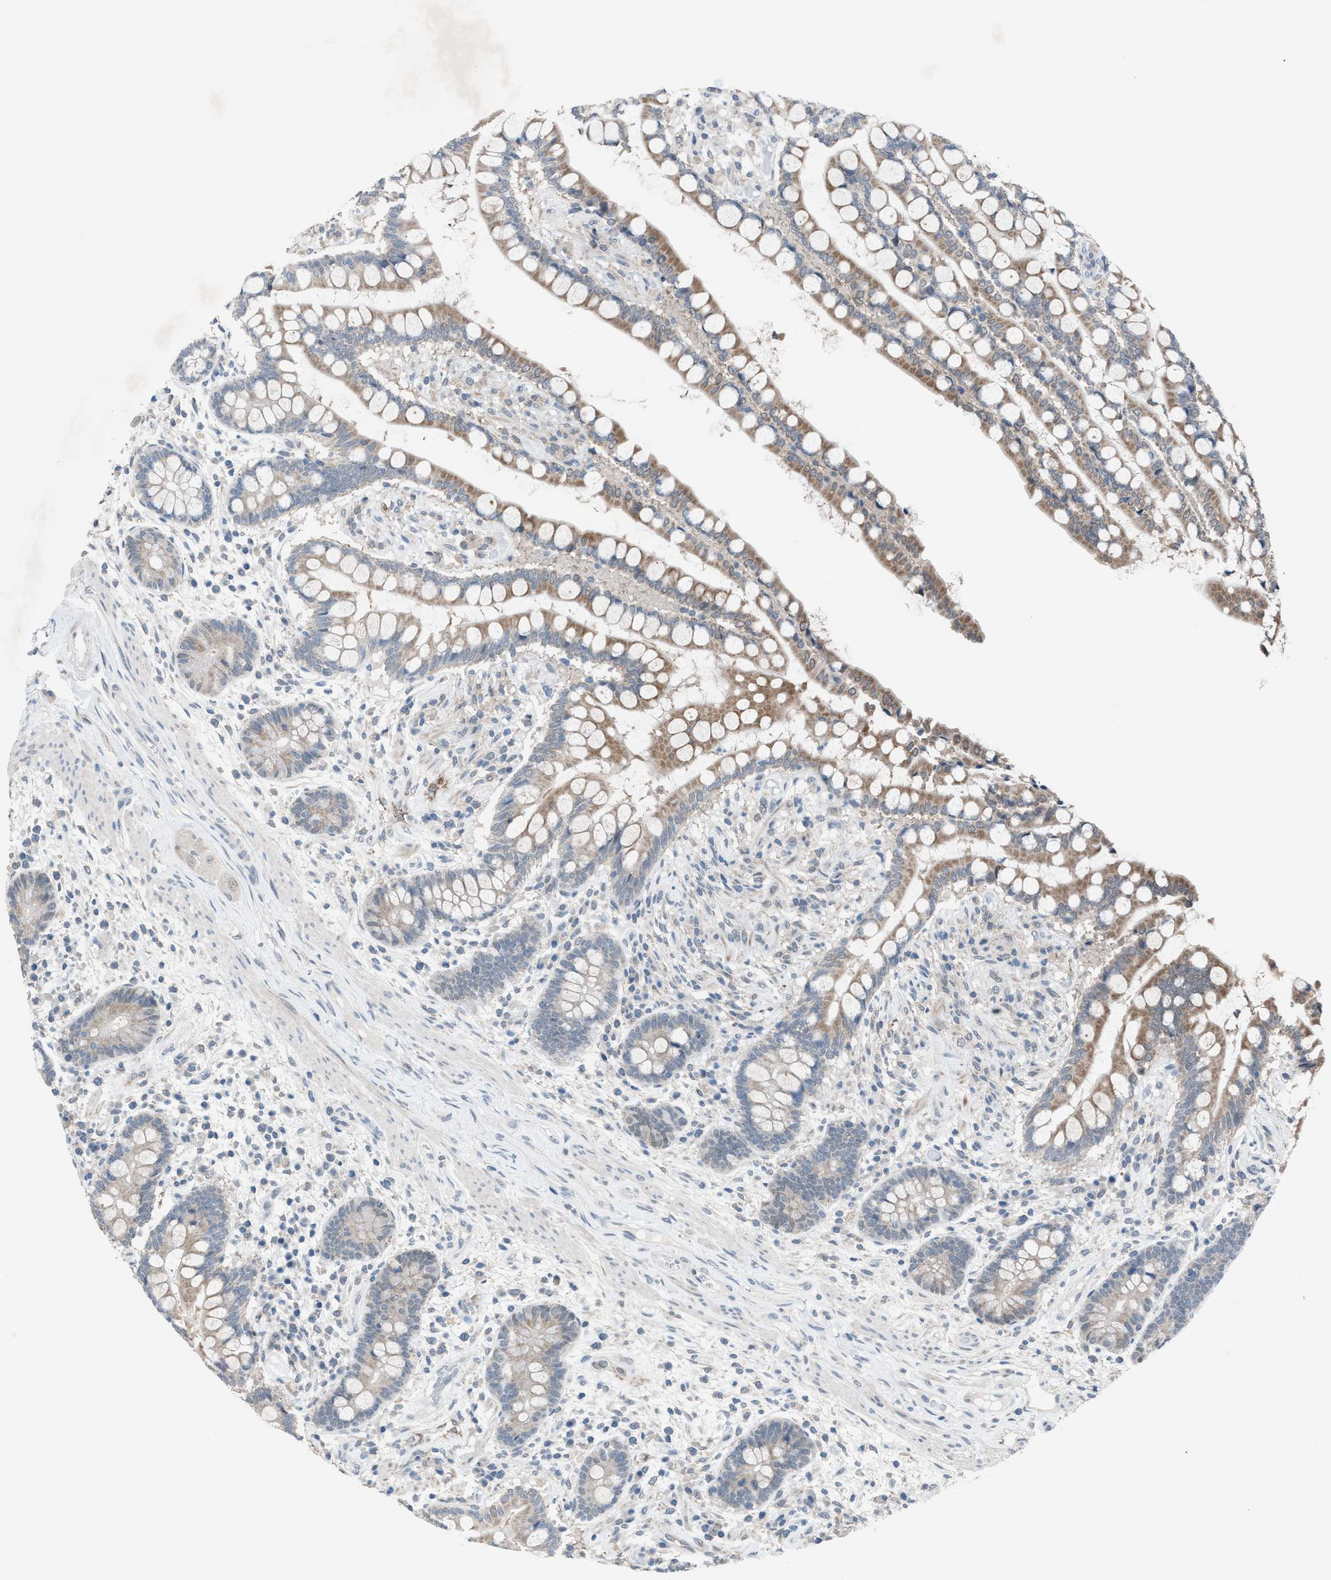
{"staining": {"intensity": "negative", "quantity": "none", "location": "none"}, "tissue": "colon", "cell_type": "Endothelial cells", "image_type": "normal", "snomed": [{"axis": "morphology", "description": "Normal tissue, NOS"}, {"axis": "topography", "description": "Colon"}], "caption": "An IHC histopathology image of benign colon is shown. There is no staining in endothelial cells of colon. The staining is performed using DAB brown chromogen with nuclei counter-stained in using hematoxylin.", "gene": "ANAPC11", "patient": {"sex": "male", "age": 73}}